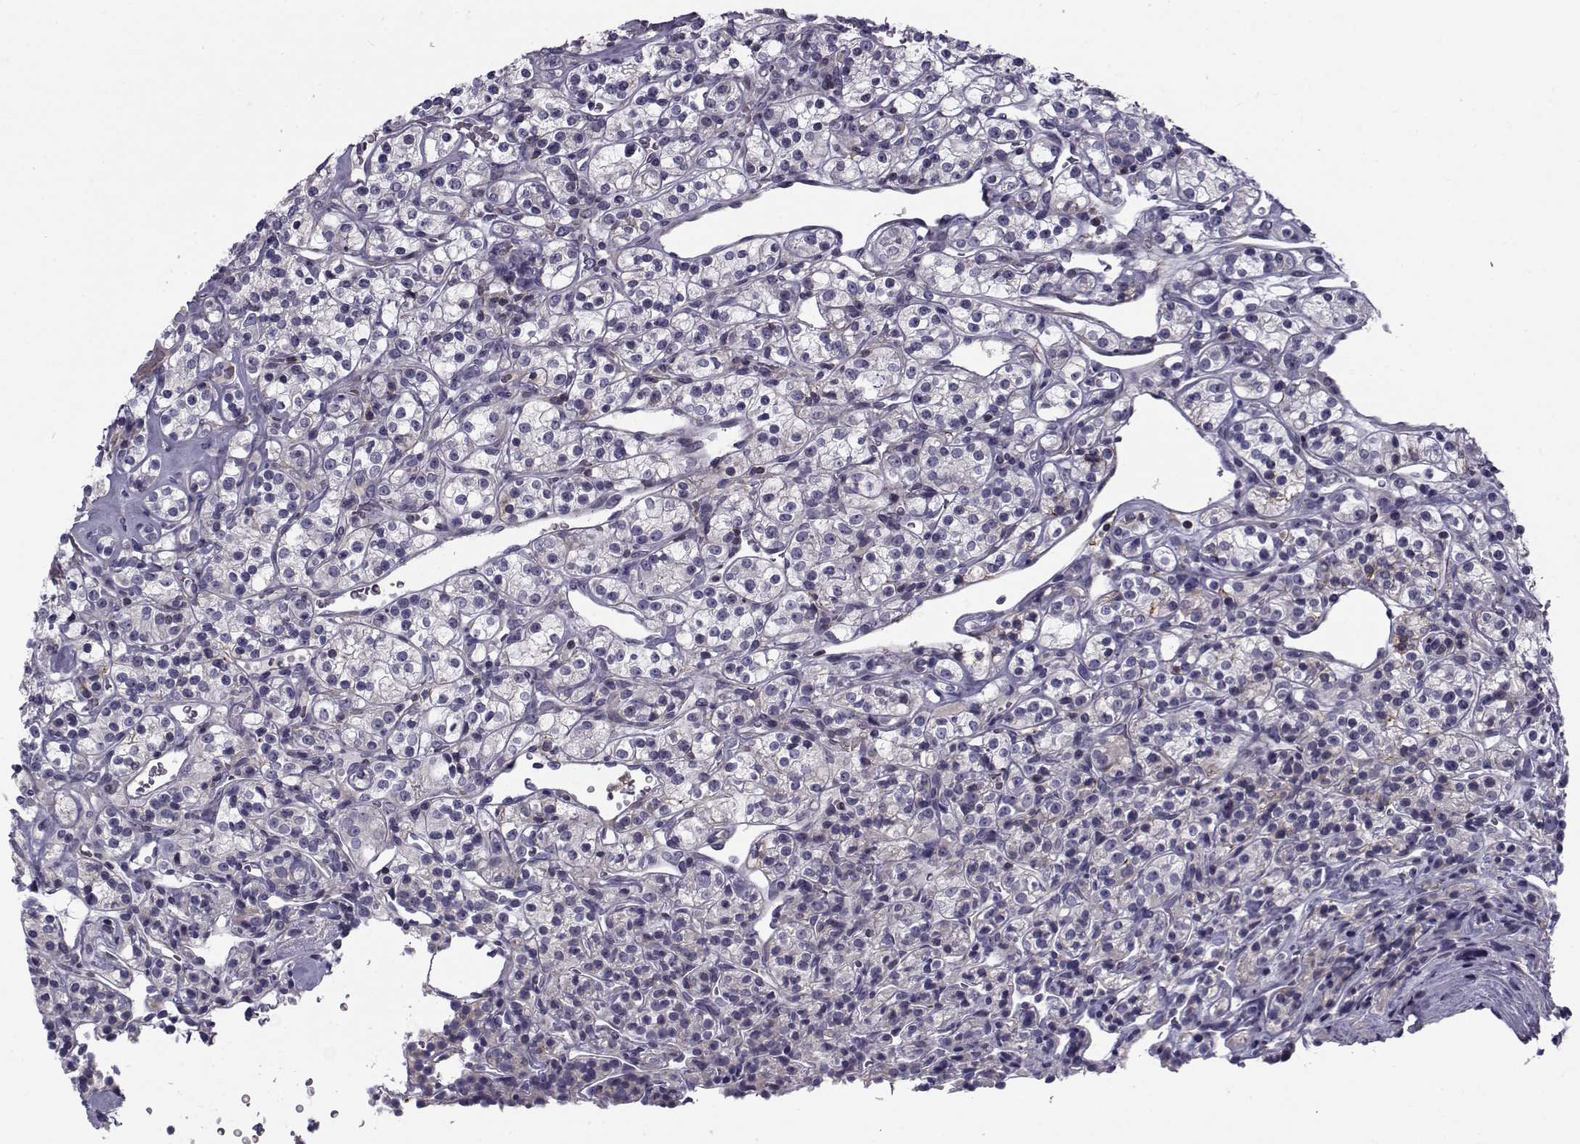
{"staining": {"intensity": "negative", "quantity": "none", "location": "none"}, "tissue": "renal cancer", "cell_type": "Tumor cells", "image_type": "cancer", "snomed": [{"axis": "morphology", "description": "Adenocarcinoma, NOS"}, {"axis": "topography", "description": "Kidney"}], "caption": "Photomicrograph shows no significant protein staining in tumor cells of adenocarcinoma (renal).", "gene": "LRRC27", "patient": {"sex": "male", "age": 77}}